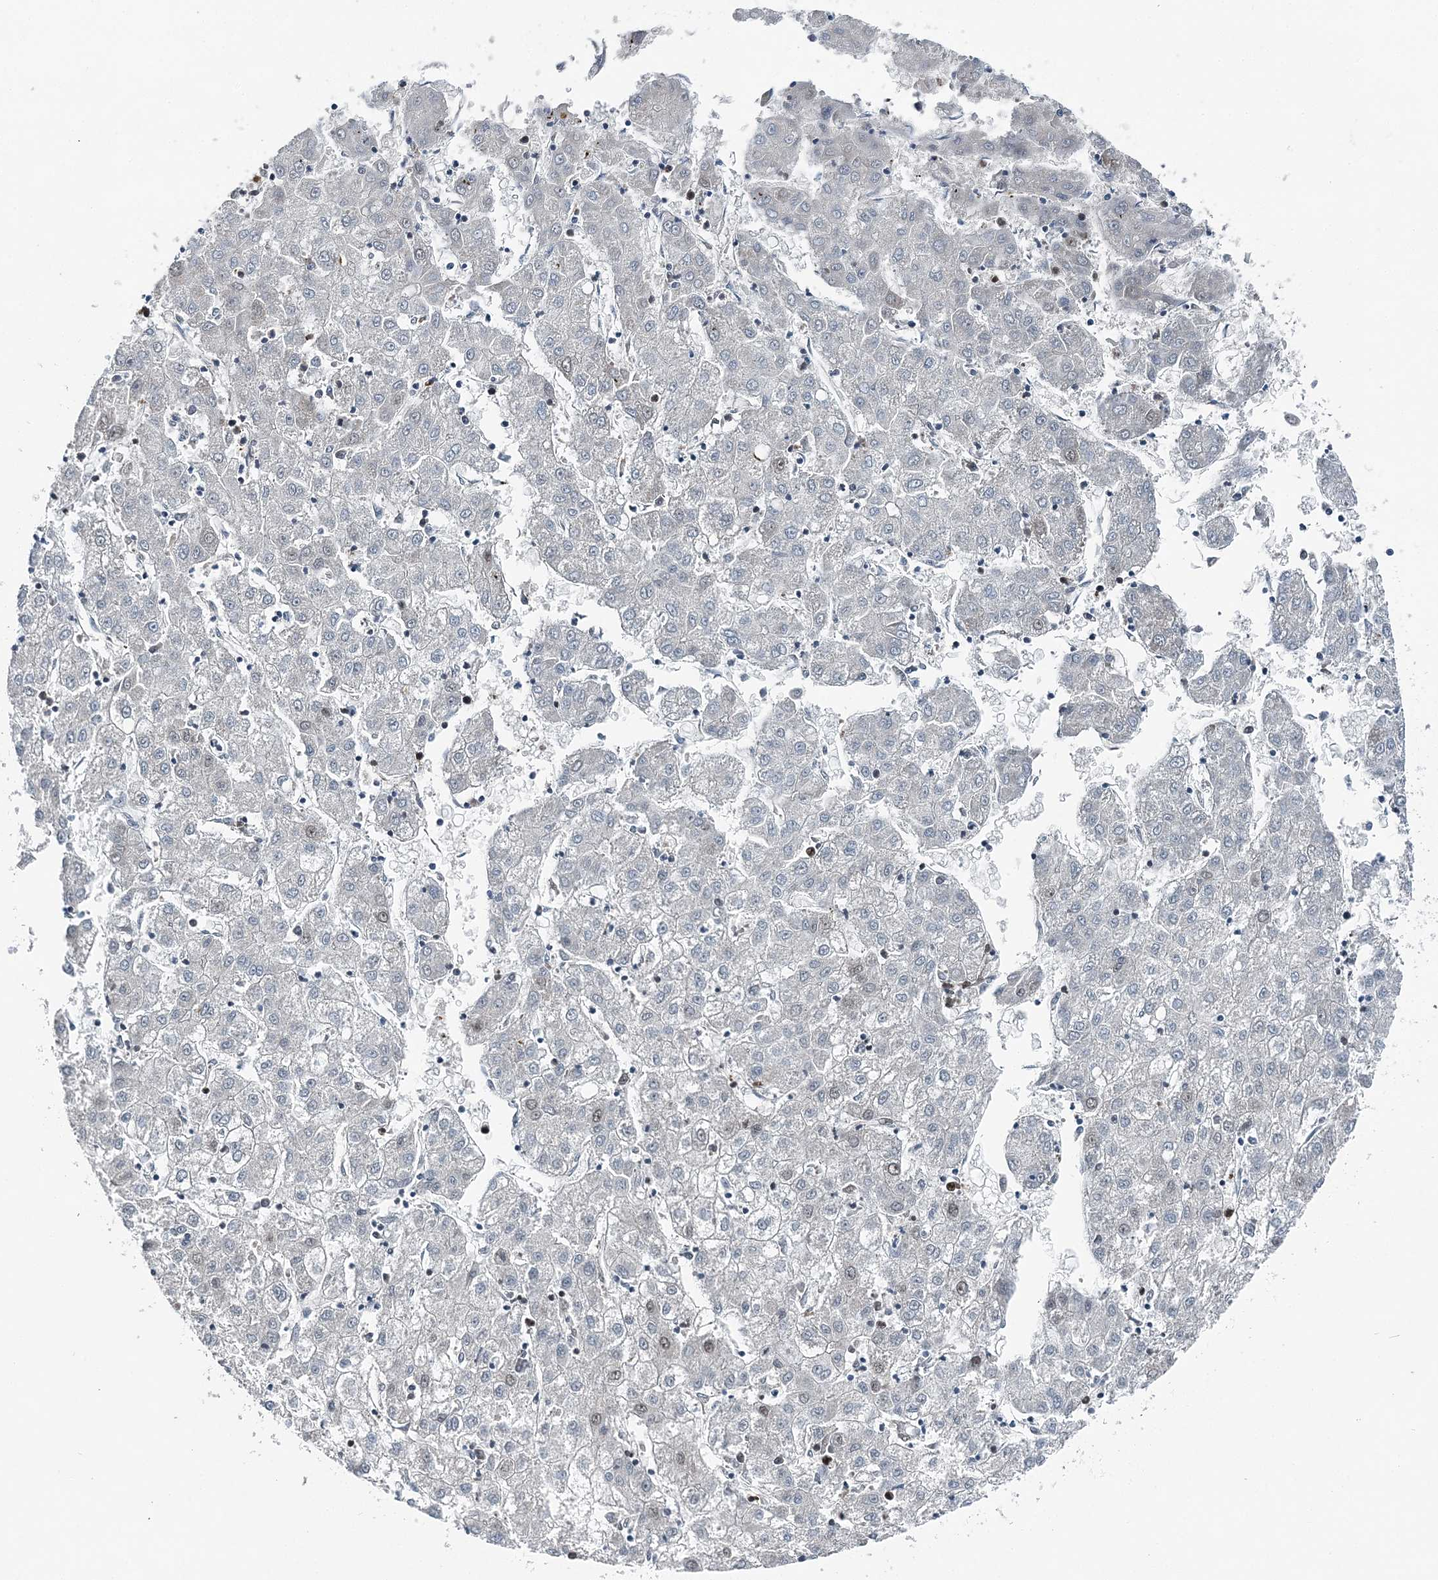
{"staining": {"intensity": "negative", "quantity": "none", "location": "none"}, "tissue": "liver cancer", "cell_type": "Tumor cells", "image_type": "cancer", "snomed": [{"axis": "morphology", "description": "Carcinoma, Hepatocellular, NOS"}, {"axis": "topography", "description": "Liver"}], "caption": "Tumor cells show no significant expression in liver cancer (hepatocellular carcinoma).", "gene": "HAT1", "patient": {"sex": "male", "age": 72}}